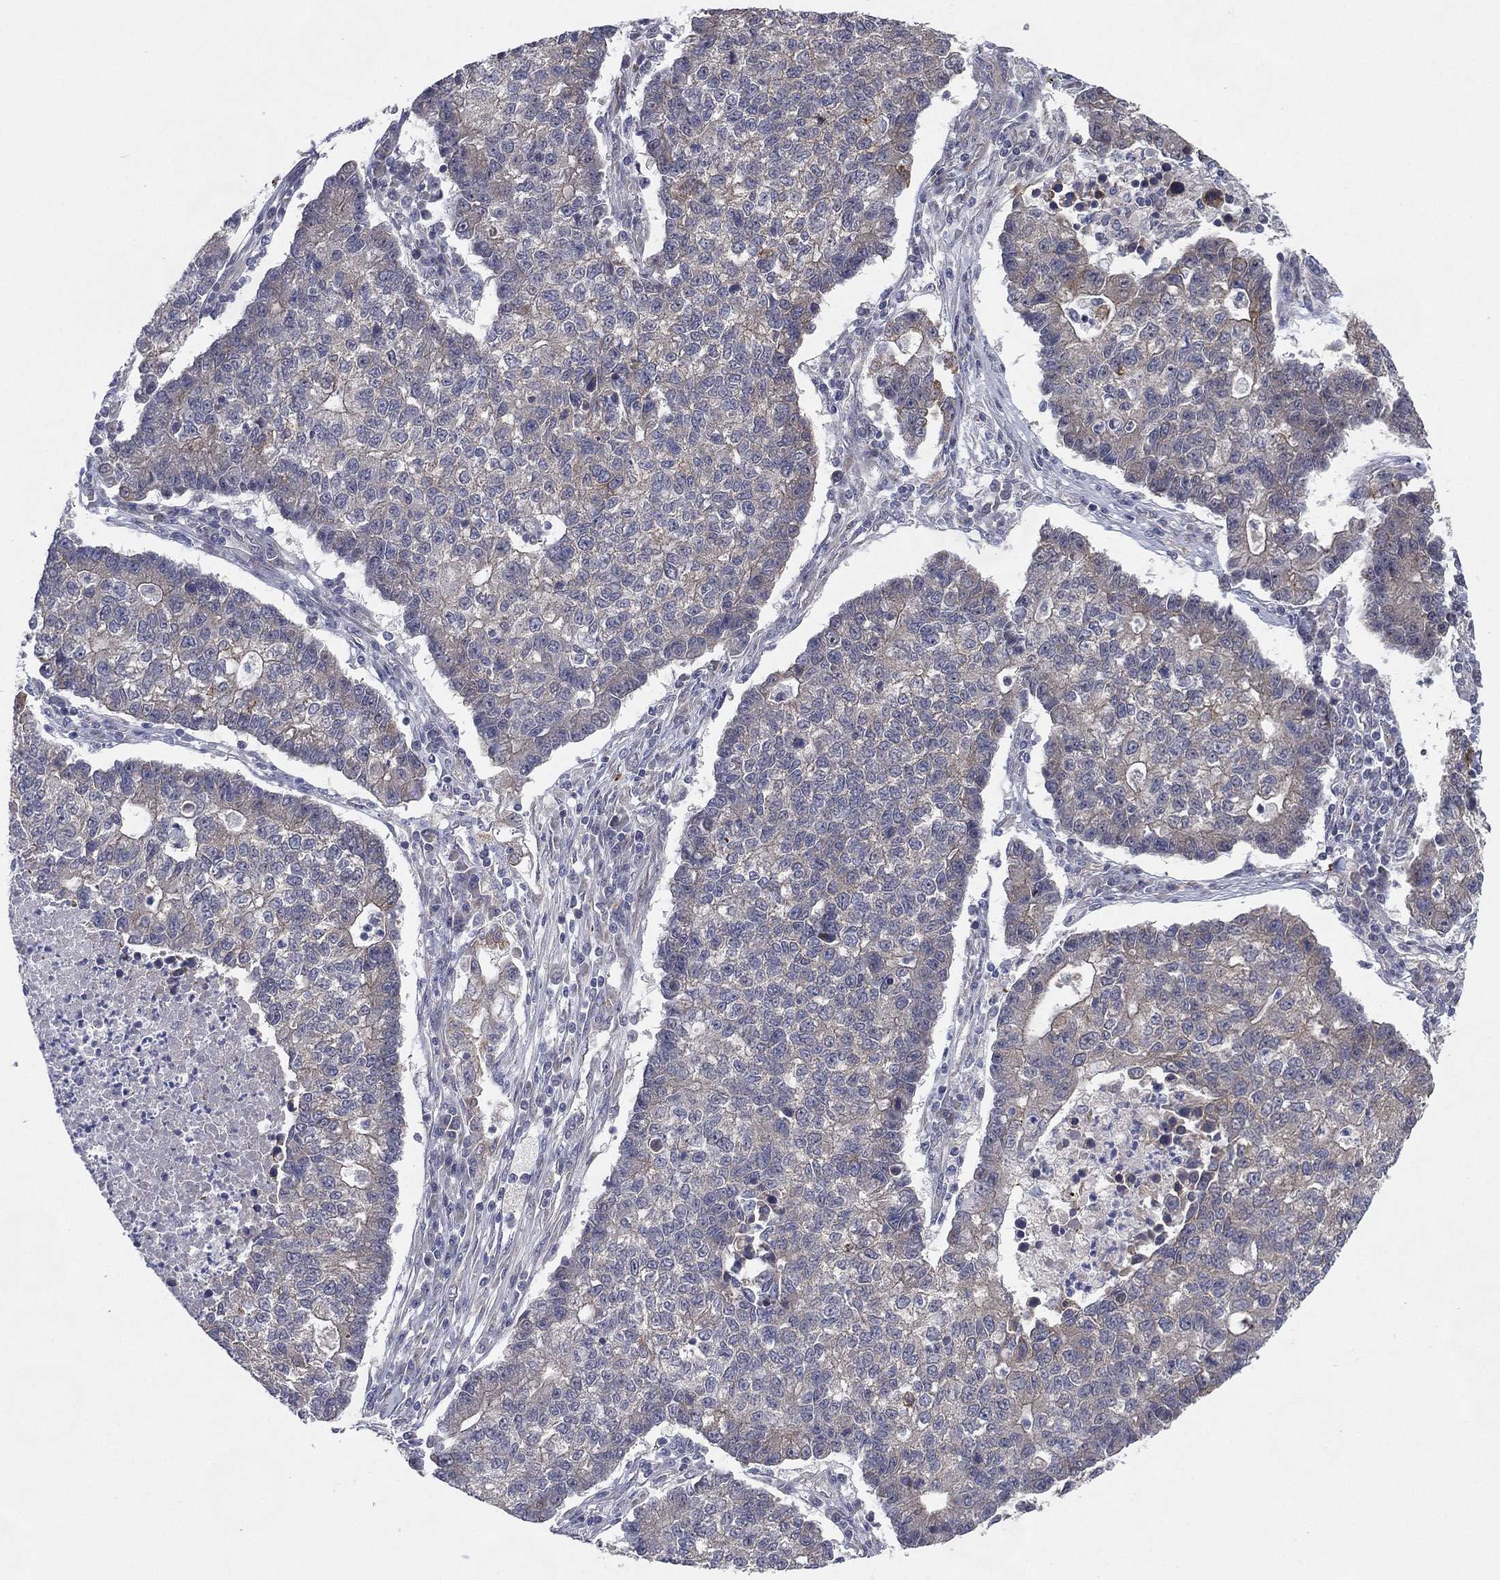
{"staining": {"intensity": "moderate", "quantity": "<25%", "location": "cytoplasmic/membranous"}, "tissue": "lung cancer", "cell_type": "Tumor cells", "image_type": "cancer", "snomed": [{"axis": "morphology", "description": "Adenocarcinoma, NOS"}, {"axis": "topography", "description": "Lung"}], "caption": "The immunohistochemical stain highlights moderate cytoplasmic/membranous positivity in tumor cells of adenocarcinoma (lung) tissue. (DAB IHC with brightfield microscopy, high magnification).", "gene": "KAT14", "patient": {"sex": "male", "age": 57}}